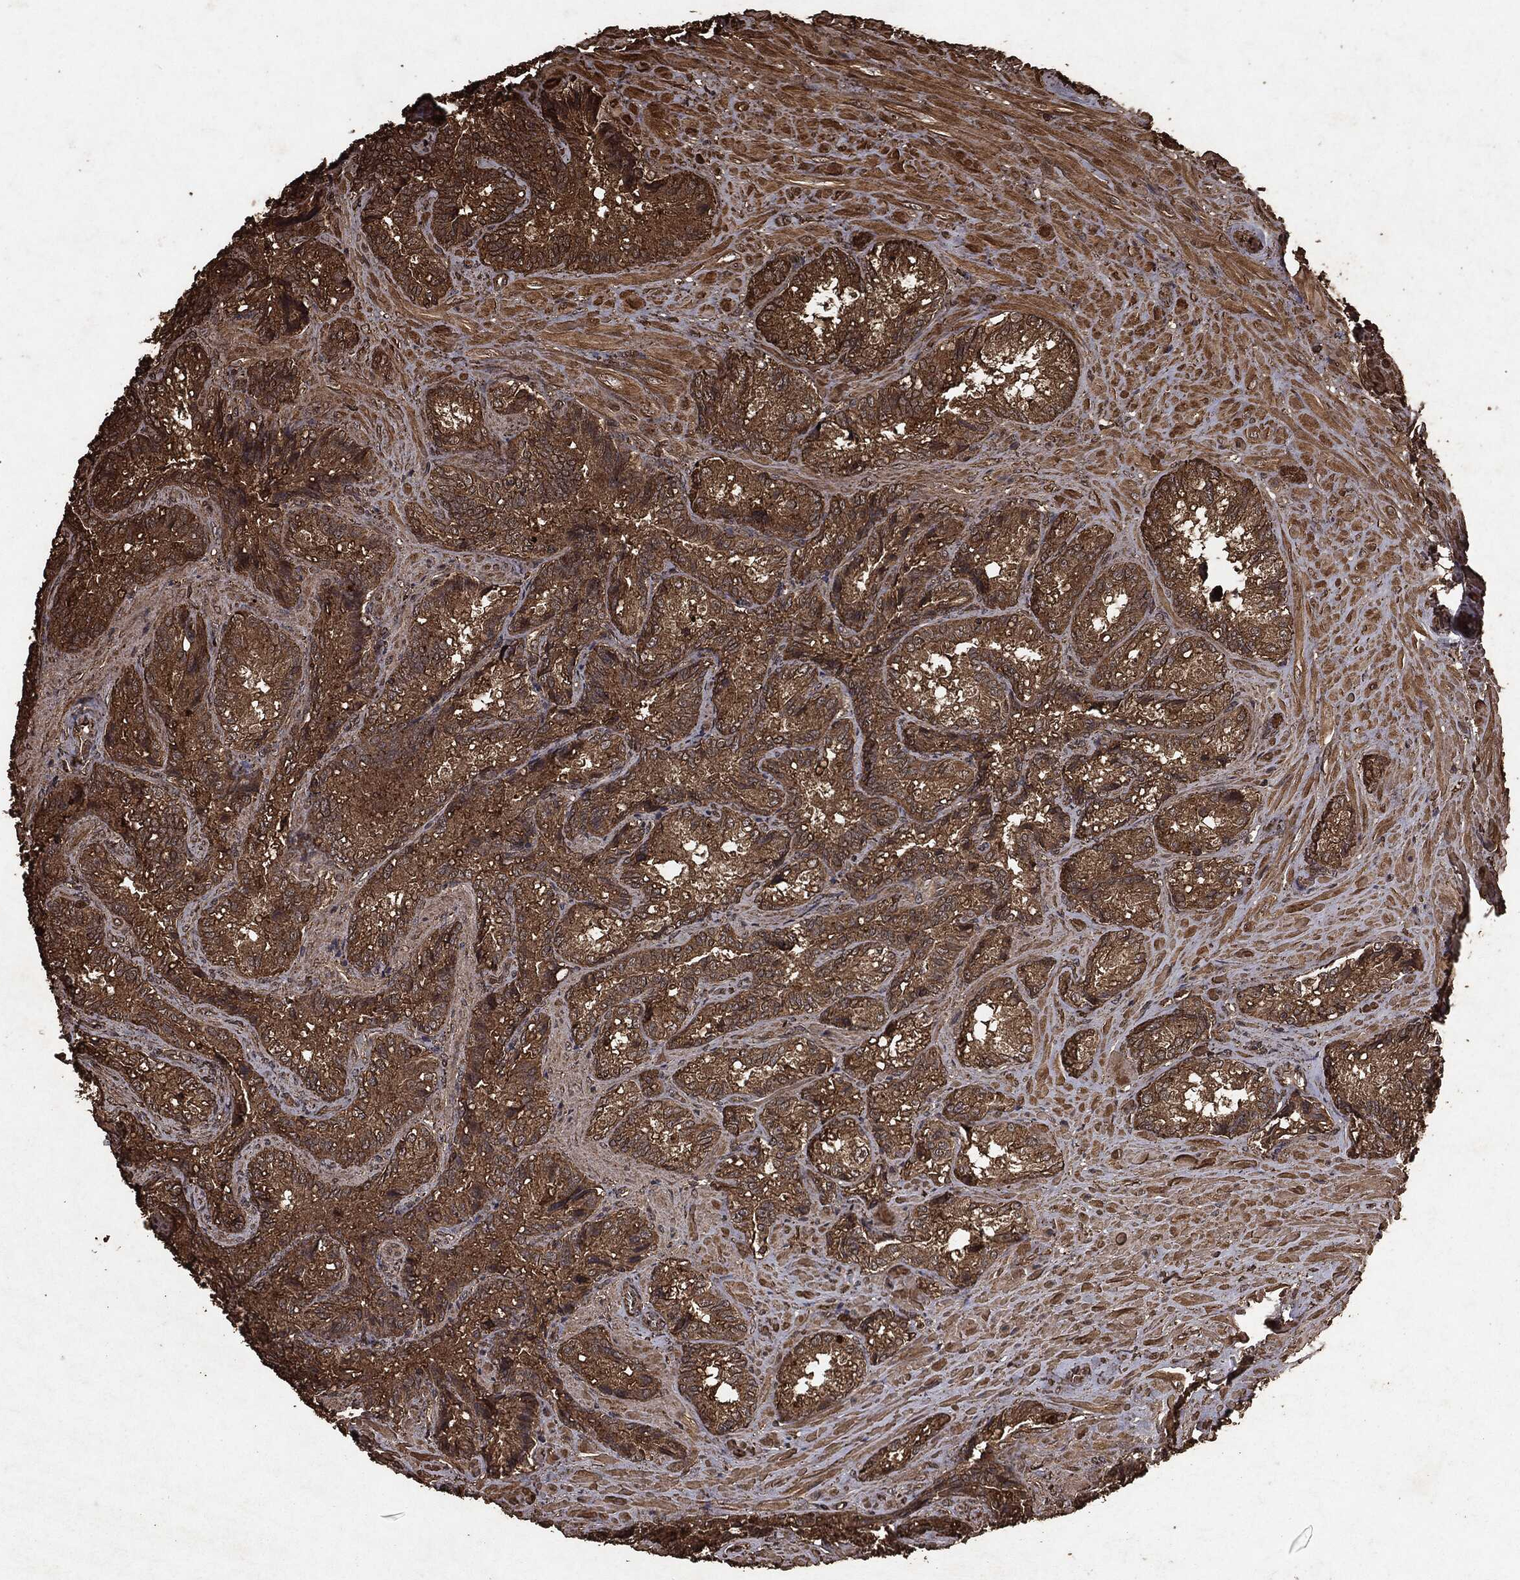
{"staining": {"intensity": "strong", "quantity": ">75%", "location": "cytoplasmic/membranous"}, "tissue": "seminal vesicle", "cell_type": "Glandular cells", "image_type": "normal", "snomed": [{"axis": "morphology", "description": "Normal tissue, NOS"}, {"axis": "topography", "description": "Seminal veicle"}], "caption": "Immunohistochemical staining of benign human seminal vesicle exhibits strong cytoplasmic/membranous protein staining in about >75% of glandular cells.", "gene": "ARAF", "patient": {"sex": "male", "age": 68}}